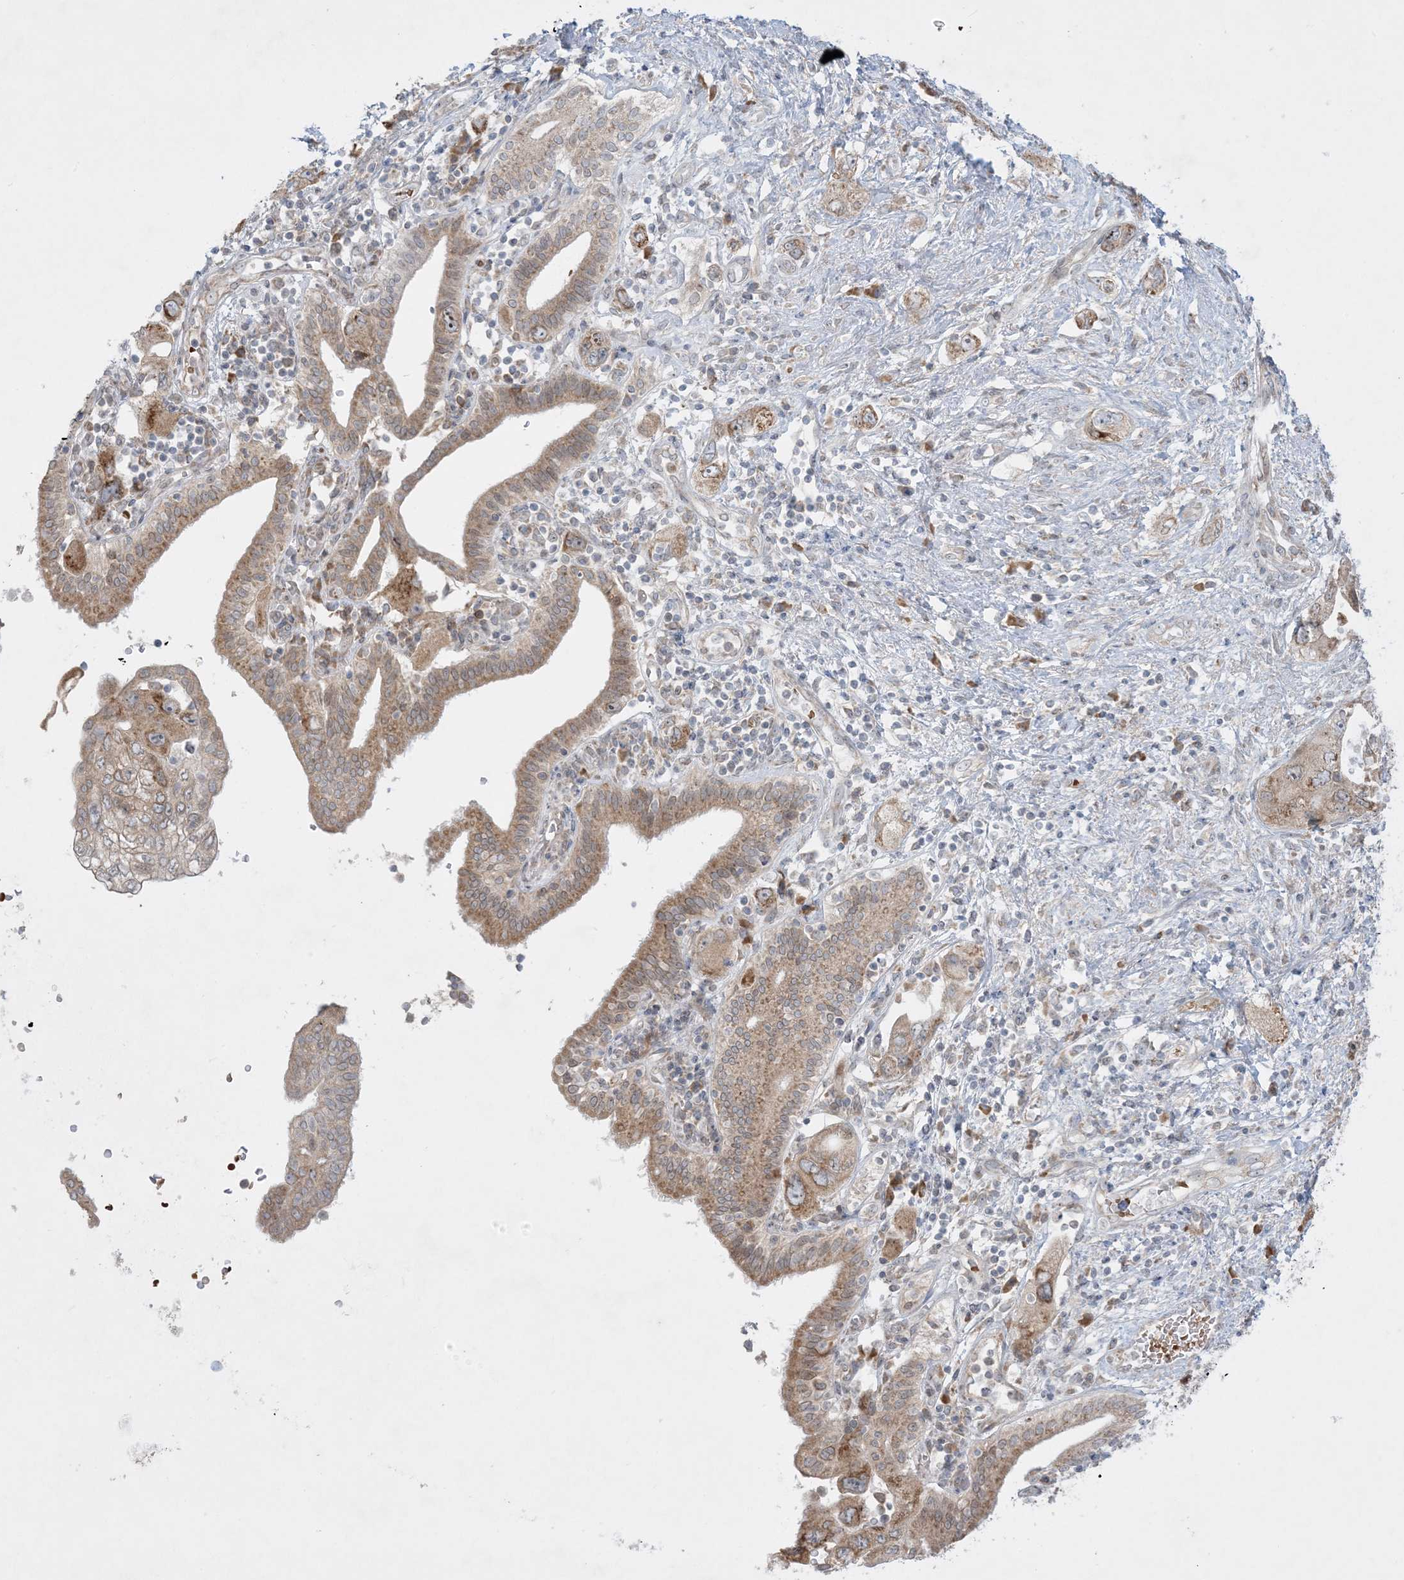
{"staining": {"intensity": "moderate", "quantity": ">75%", "location": "cytoplasmic/membranous"}, "tissue": "pancreatic cancer", "cell_type": "Tumor cells", "image_type": "cancer", "snomed": [{"axis": "morphology", "description": "Adenocarcinoma, NOS"}, {"axis": "topography", "description": "Pancreas"}], "caption": "IHC of human adenocarcinoma (pancreatic) exhibits medium levels of moderate cytoplasmic/membranous staining in about >75% of tumor cells.", "gene": "MMGT1", "patient": {"sex": "female", "age": 73}}